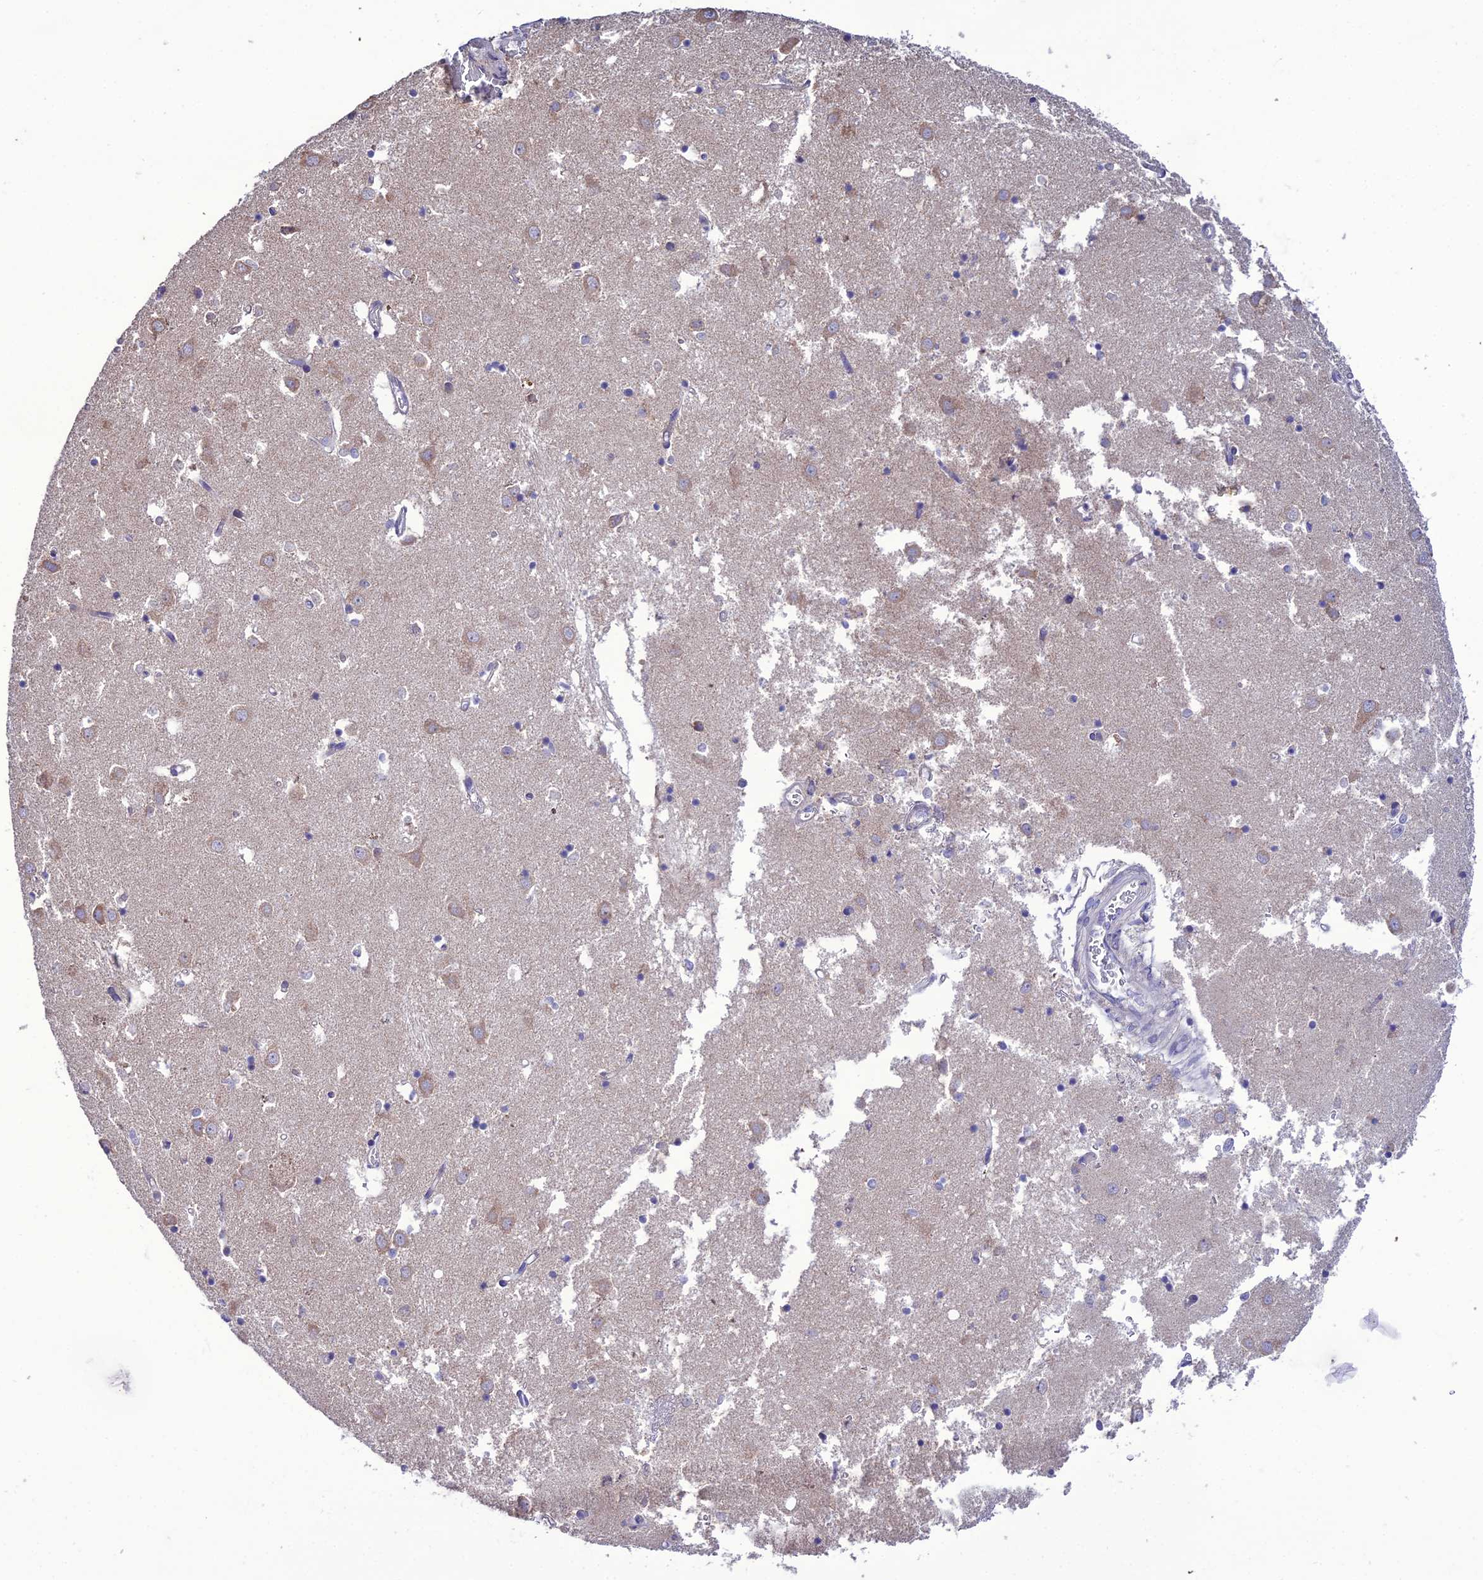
{"staining": {"intensity": "negative", "quantity": "none", "location": "none"}, "tissue": "caudate", "cell_type": "Glial cells", "image_type": "normal", "snomed": [{"axis": "morphology", "description": "Normal tissue, NOS"}, {"axis": "topography", "description": "Lateral ventricle wall"}], "caption": "DAB (3,3'-diaminobenzidine) immunohistochemical staining of benign human caudate reveals no significant staining in glial cells. The staining was performed using DAB (3,3'-diaminobenzidine) to visualize the protein expression in brown, while the nuclei were stained in blue with hematoxylin (Magnification: 20x).", "gene": "HOGA1", "patient": {"sex": "male", "age": 70}}